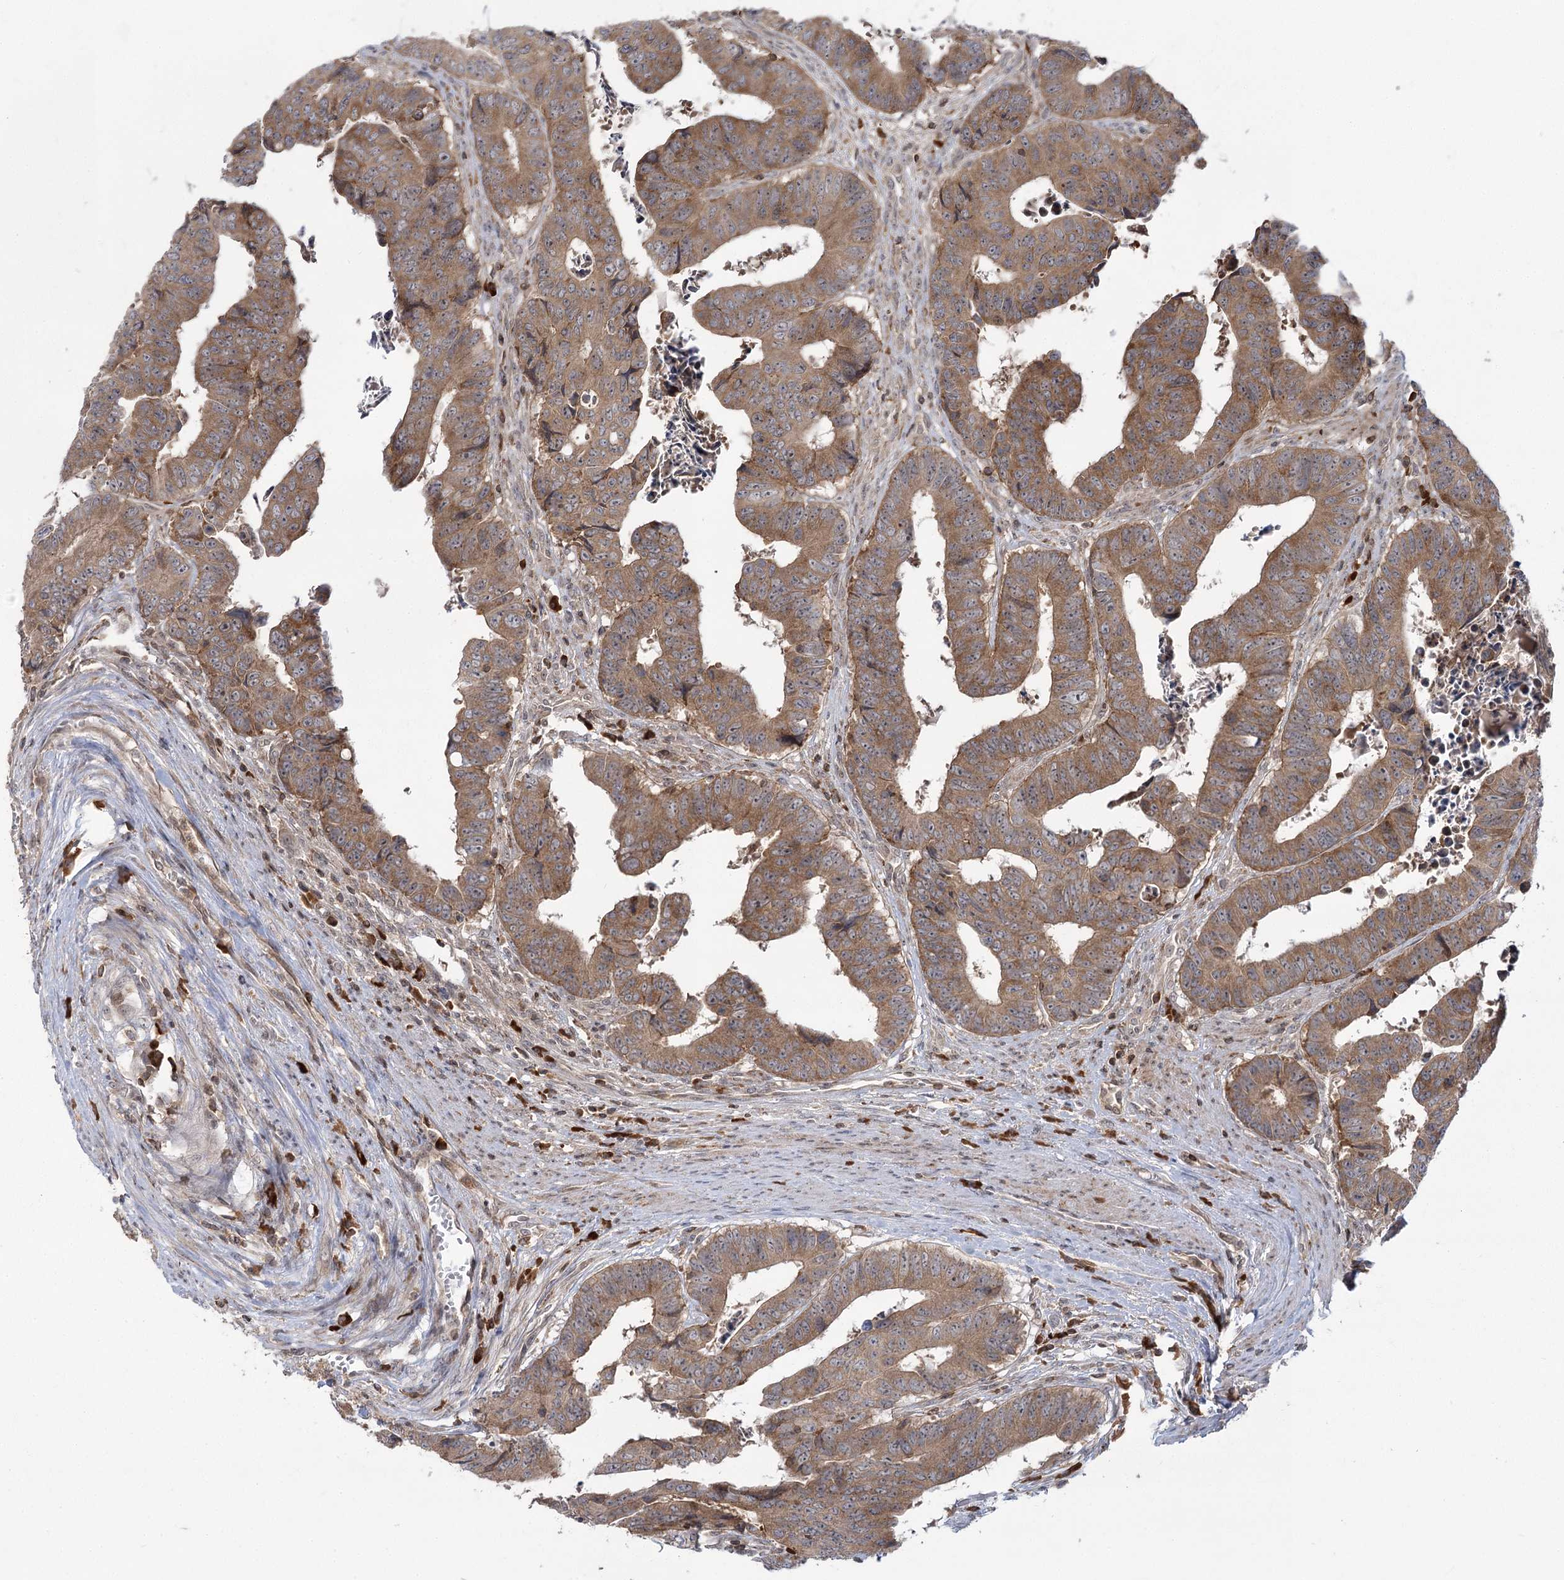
{"staining": {"intensity": "moderate", "quantity": ">75%", "location": "cytoplasmic/membranous"}, "tissue": "colorectal cancer", "cell_type": "Tumor cells", "image_type": "cancer", "snomed": [{"axis": "morphology", "description": "Adenocarcinoma, NOS"}, {"axis": "topography", "description": "Rectum"}], "caption": "About >75% of tumor cells in human adenocarcinoma (colorectal) display moderate cytoplasmic/membranous protein expression as visualized by brown immunohistochemical staining.", "gene": "SYTL1", "patient": {"sex": "male", "age": 84}}